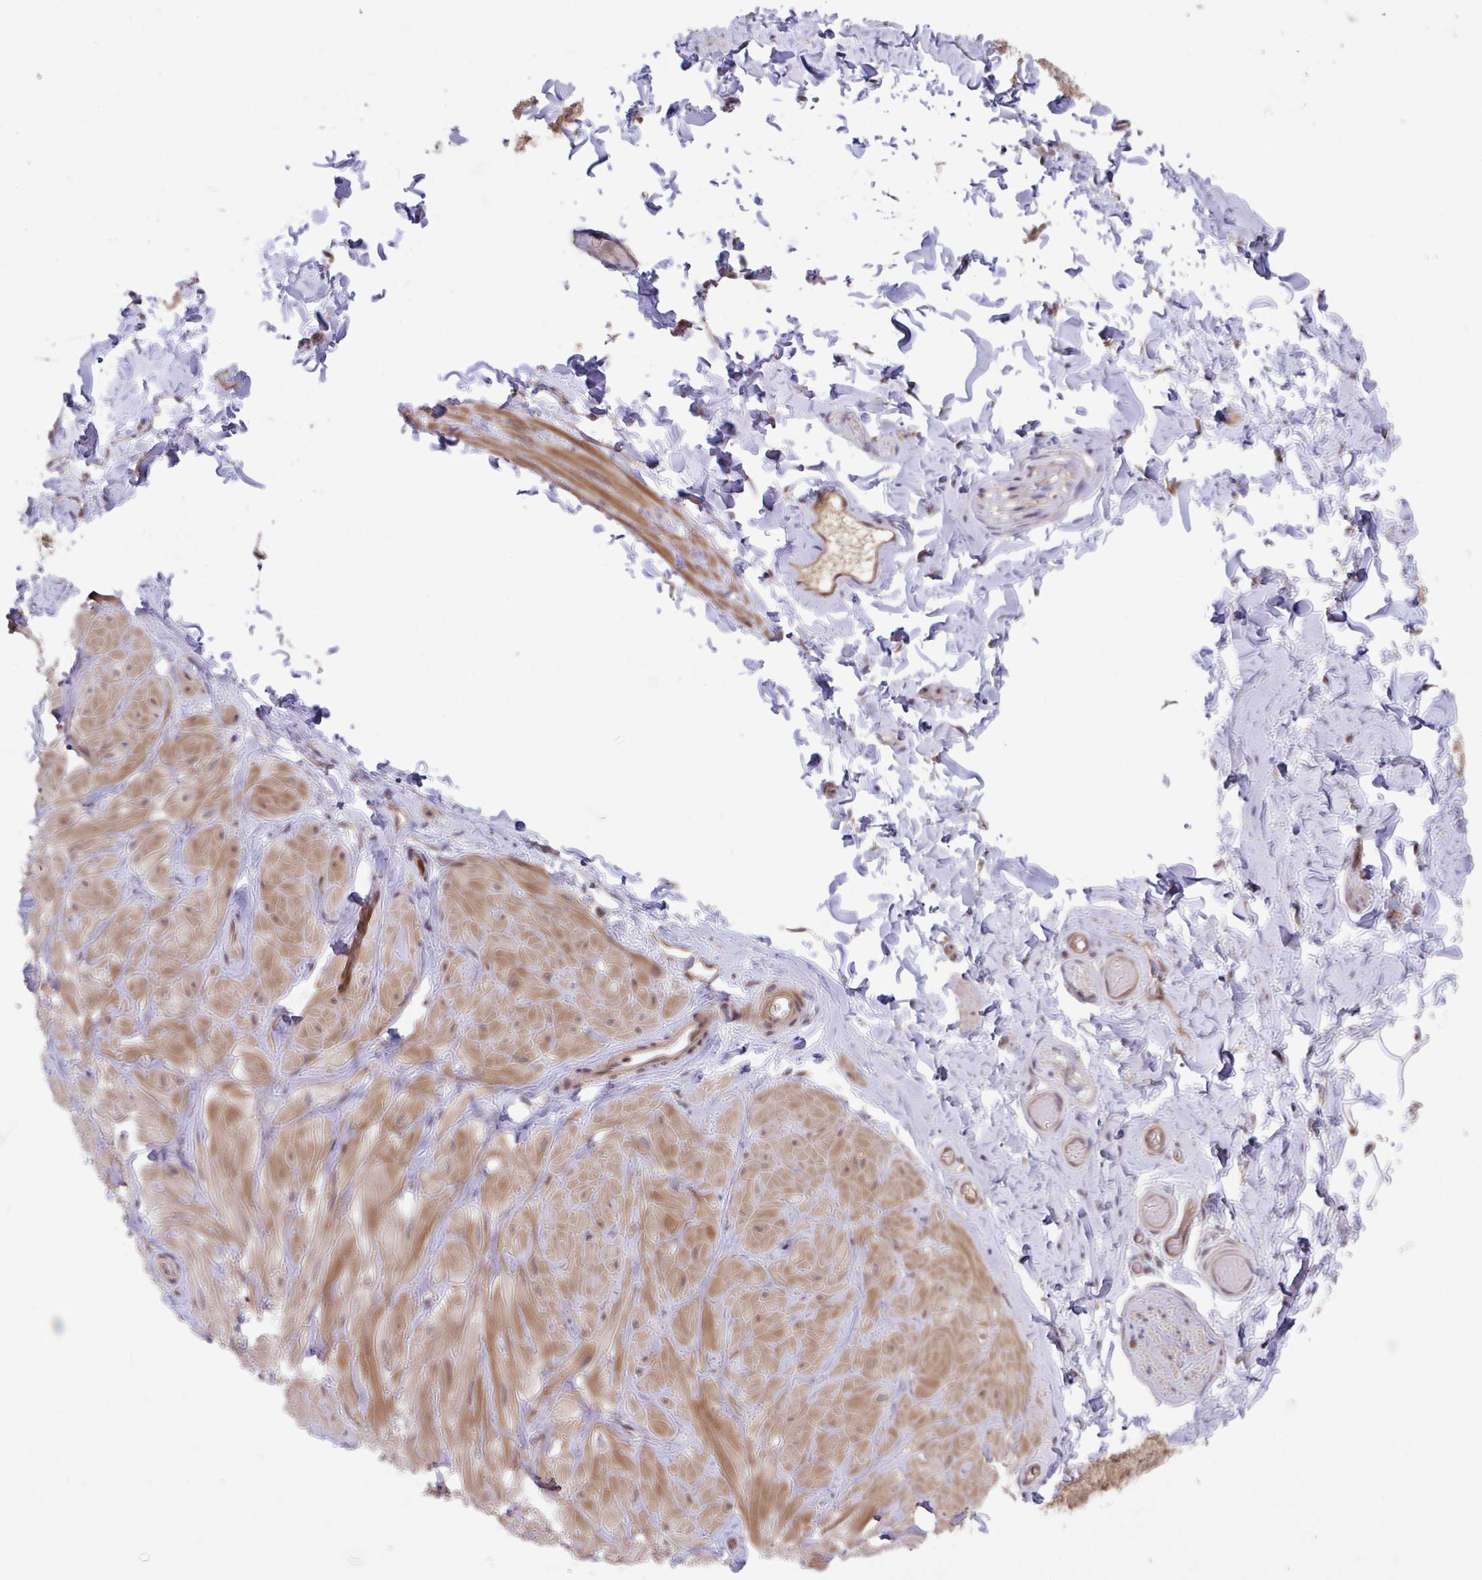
{"staining": {"intensity": "moderate", "quantity": ">75%", "location": "cytoplasmic/membranous"}, "tissue": "adipose tissue", "cell_type": "Adipocytes", "image_type": "normal", "snomed": [{"axis": "morphology", "description": "Normal tissue, NOS"}, {"axis": "topography", "description": "Soft tissue"}, {"axis": "topography", "description": "Adipose tissue"}, {"axis": "topography", "description": "Vascular tissue"}, {"axis": "topography", "description": "Peripheral nerve tissue"}], "caption": "About >75% of adipocytes in unremarkable adipose tissue reveal moderate cytoplasmic/membranous protein expression as visualized by brown immunohistochemical staining.", "gene": "TIGAR", "patient": {"sex": "male", "age": 29}}